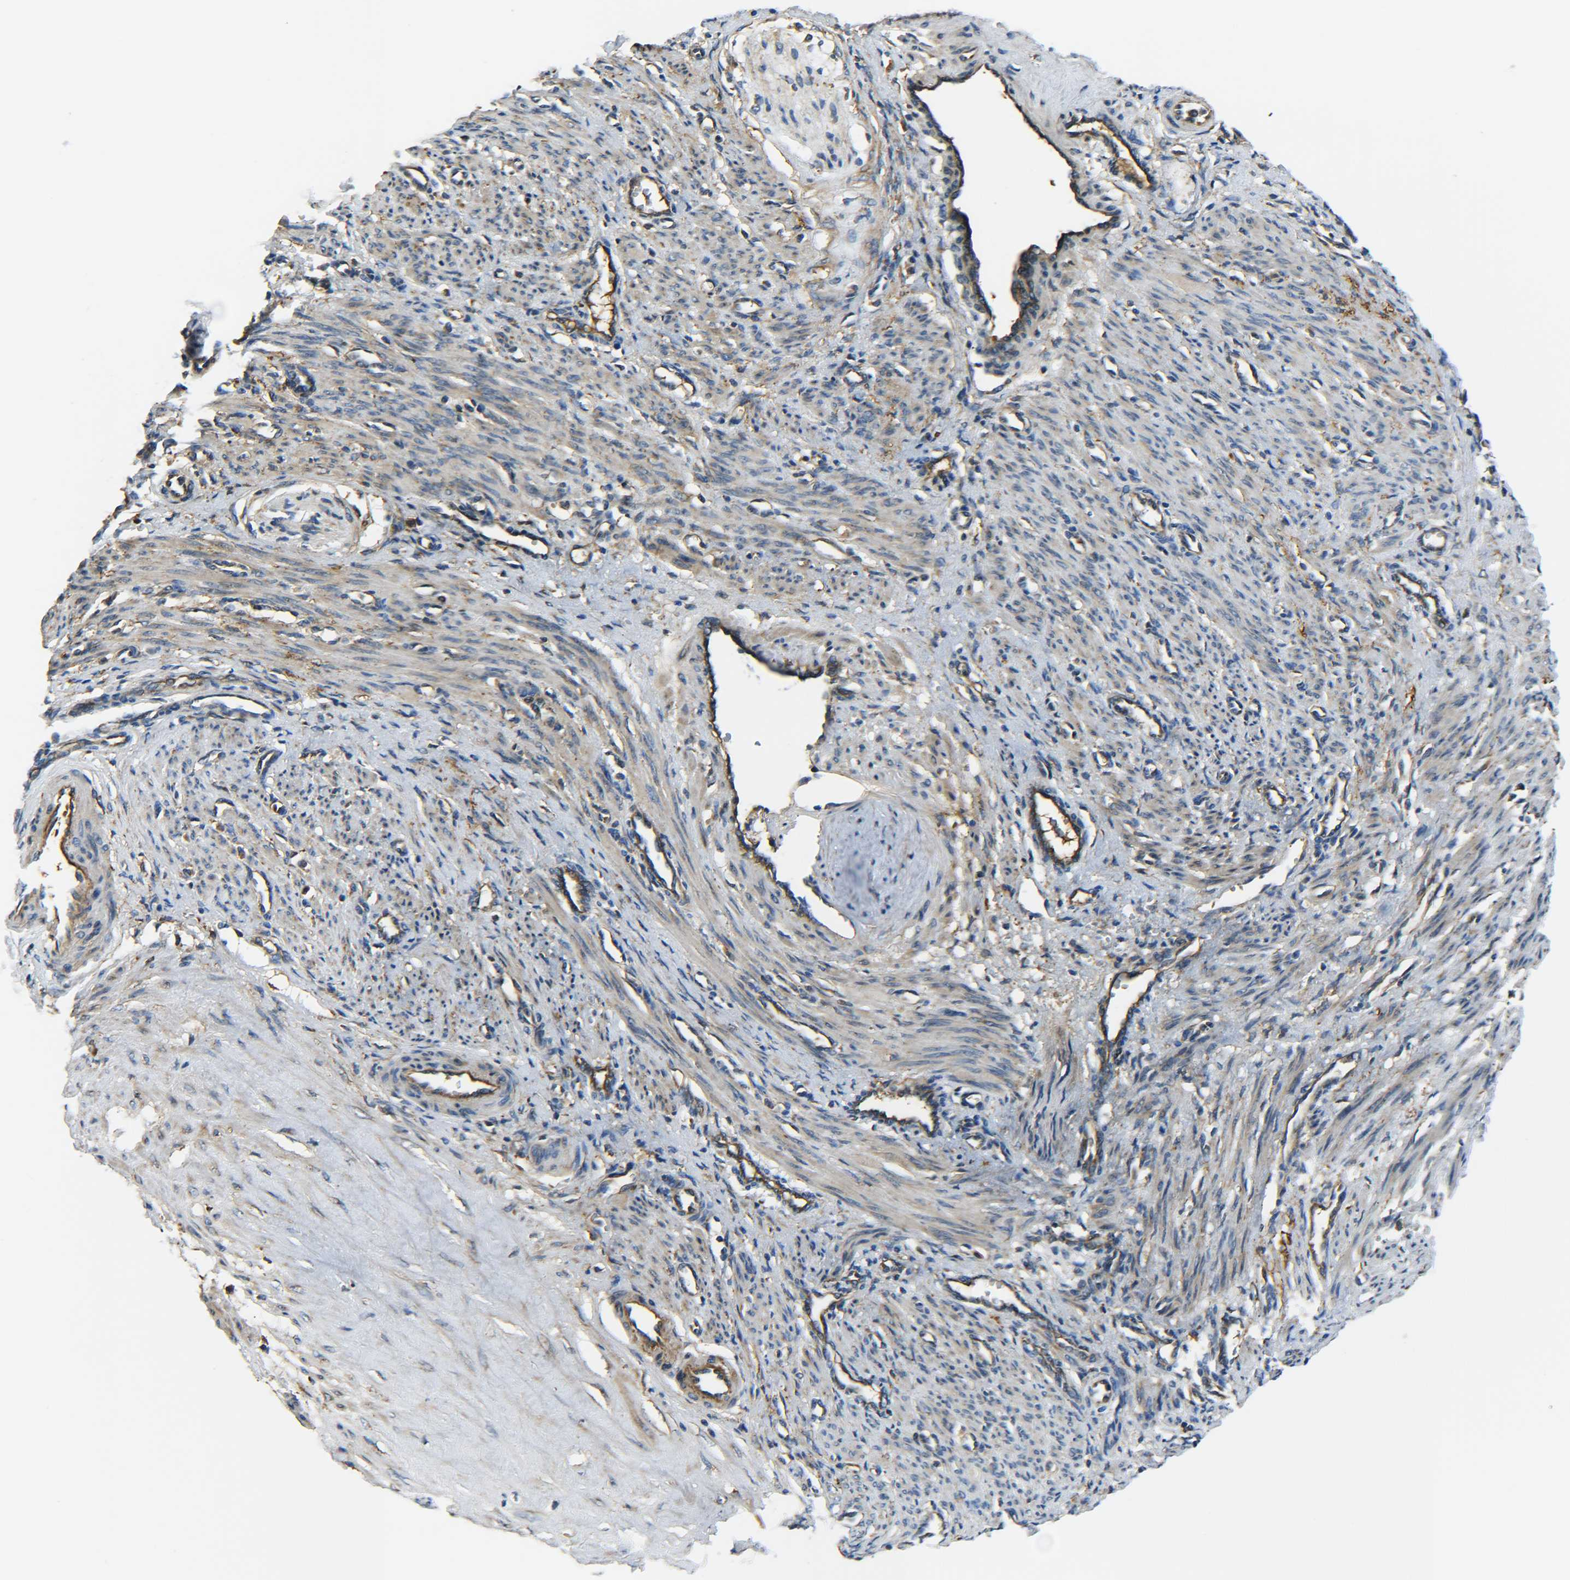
{"staining": {"intensity": "weak", "quantity": ">75%", "location": "cytoplasmic/membranous"}, "tissue": "smooth muscle", "cell_type": "Smooth muscle cells", "image_type": "normal", "snomed": [{"axis": "morphology", "description": "Normal tissue, NOS"}, {"axis": "topography", "description": "Endometrium"}], "caption": "Protein staining demonstrates weak cytoplasmic/membranous positivity in approximately >75% of smooth muscle cells in normal smooth muscle.", "gene": "PREB", "patient": {"sex": "female", "age": 33}}